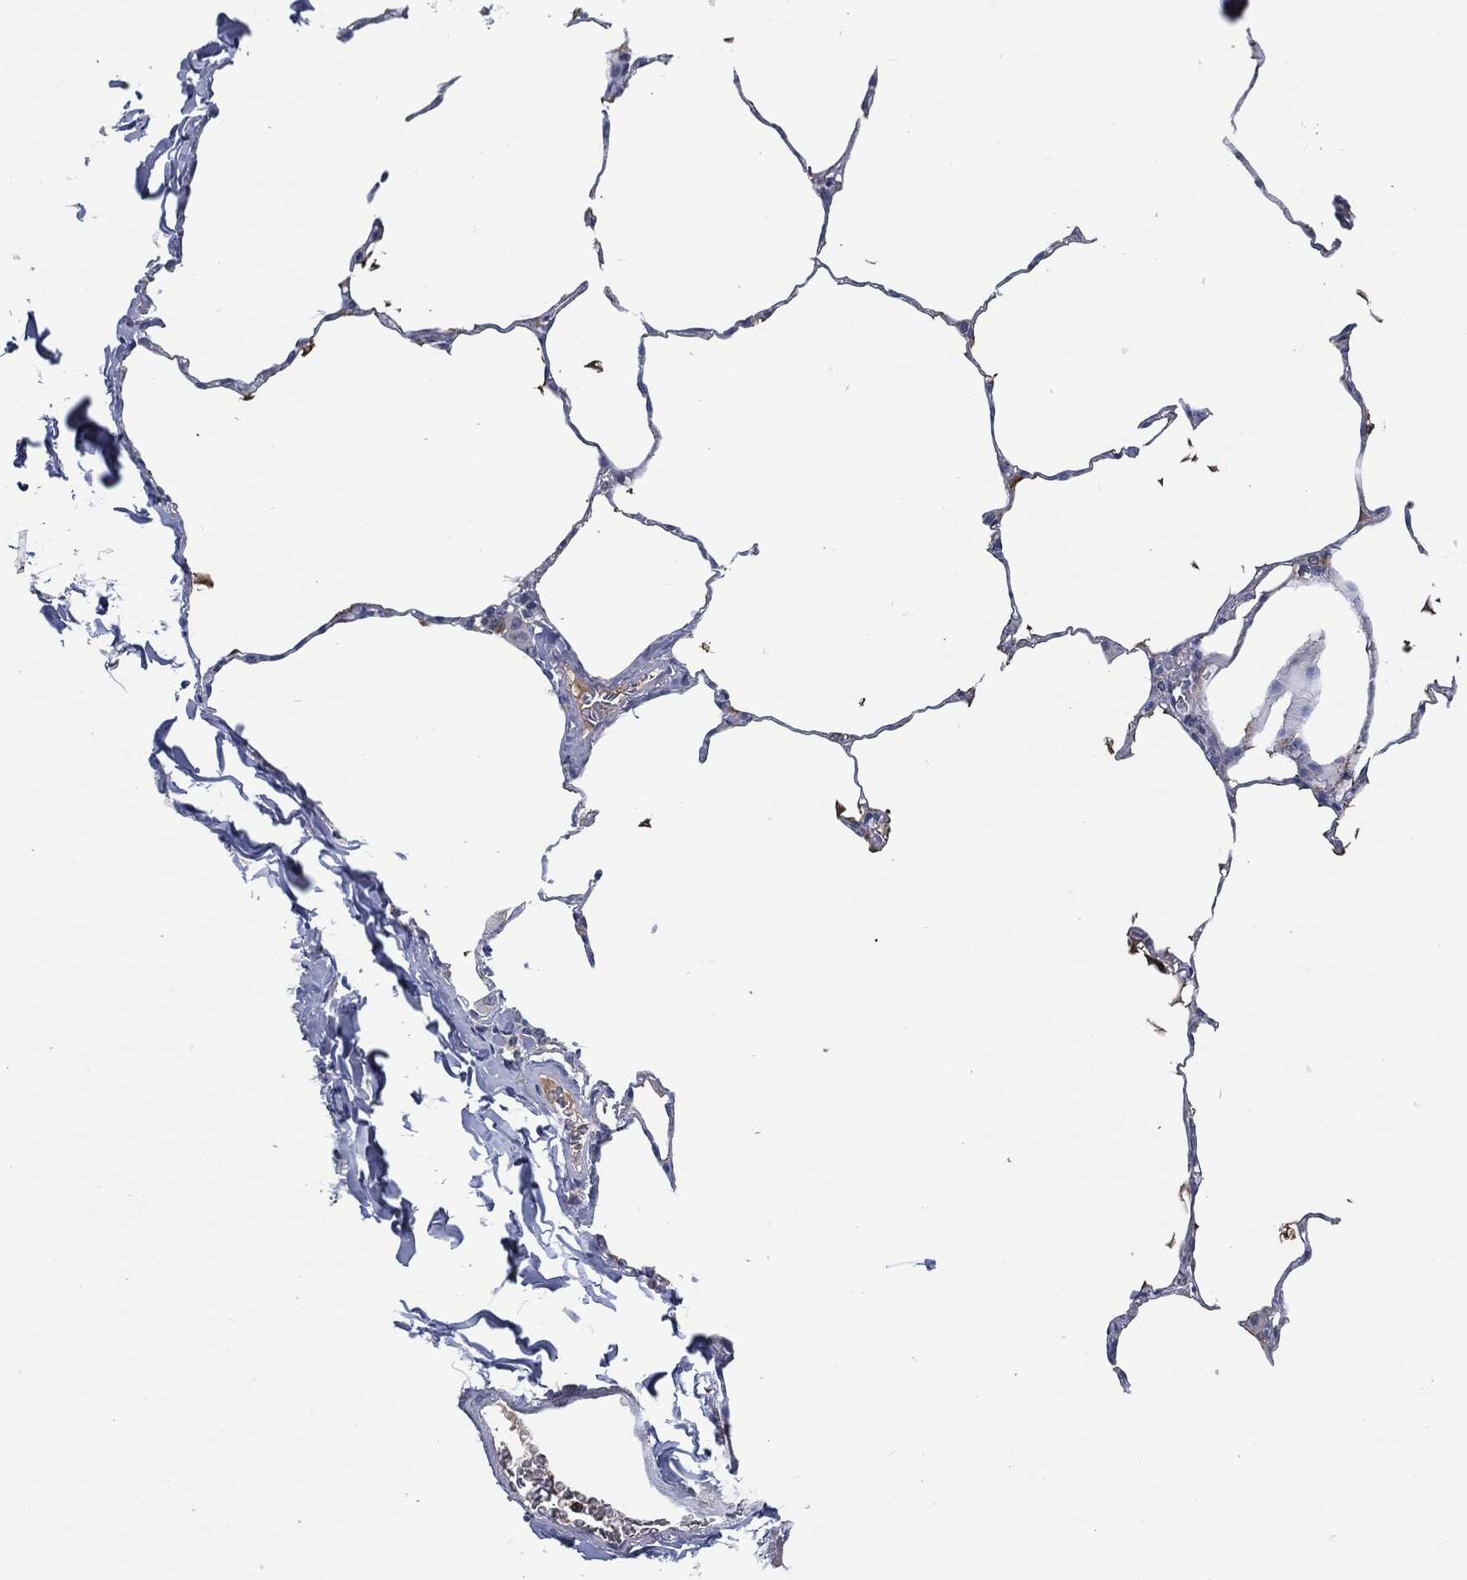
{"staining": {"intensity": "negative", "quantity": "none", "location": "none"}, "tissue": "lung", "cell_type": "Alveolar cells", "image_type": "normal", "snomed": [{"axis": "morphology", "description": "Normal tissue, NOS"}, {"axis": "morphology", "description": "Adenocarcinoma, metastatic, NOS"}, {"axis": "topography", "description": "Lung"}], "caption": "The micrograph displays no staining of alveolar cells in benign lung.", "gene": "IL2RG", "patient": {"sex": "male", "age": 45}}